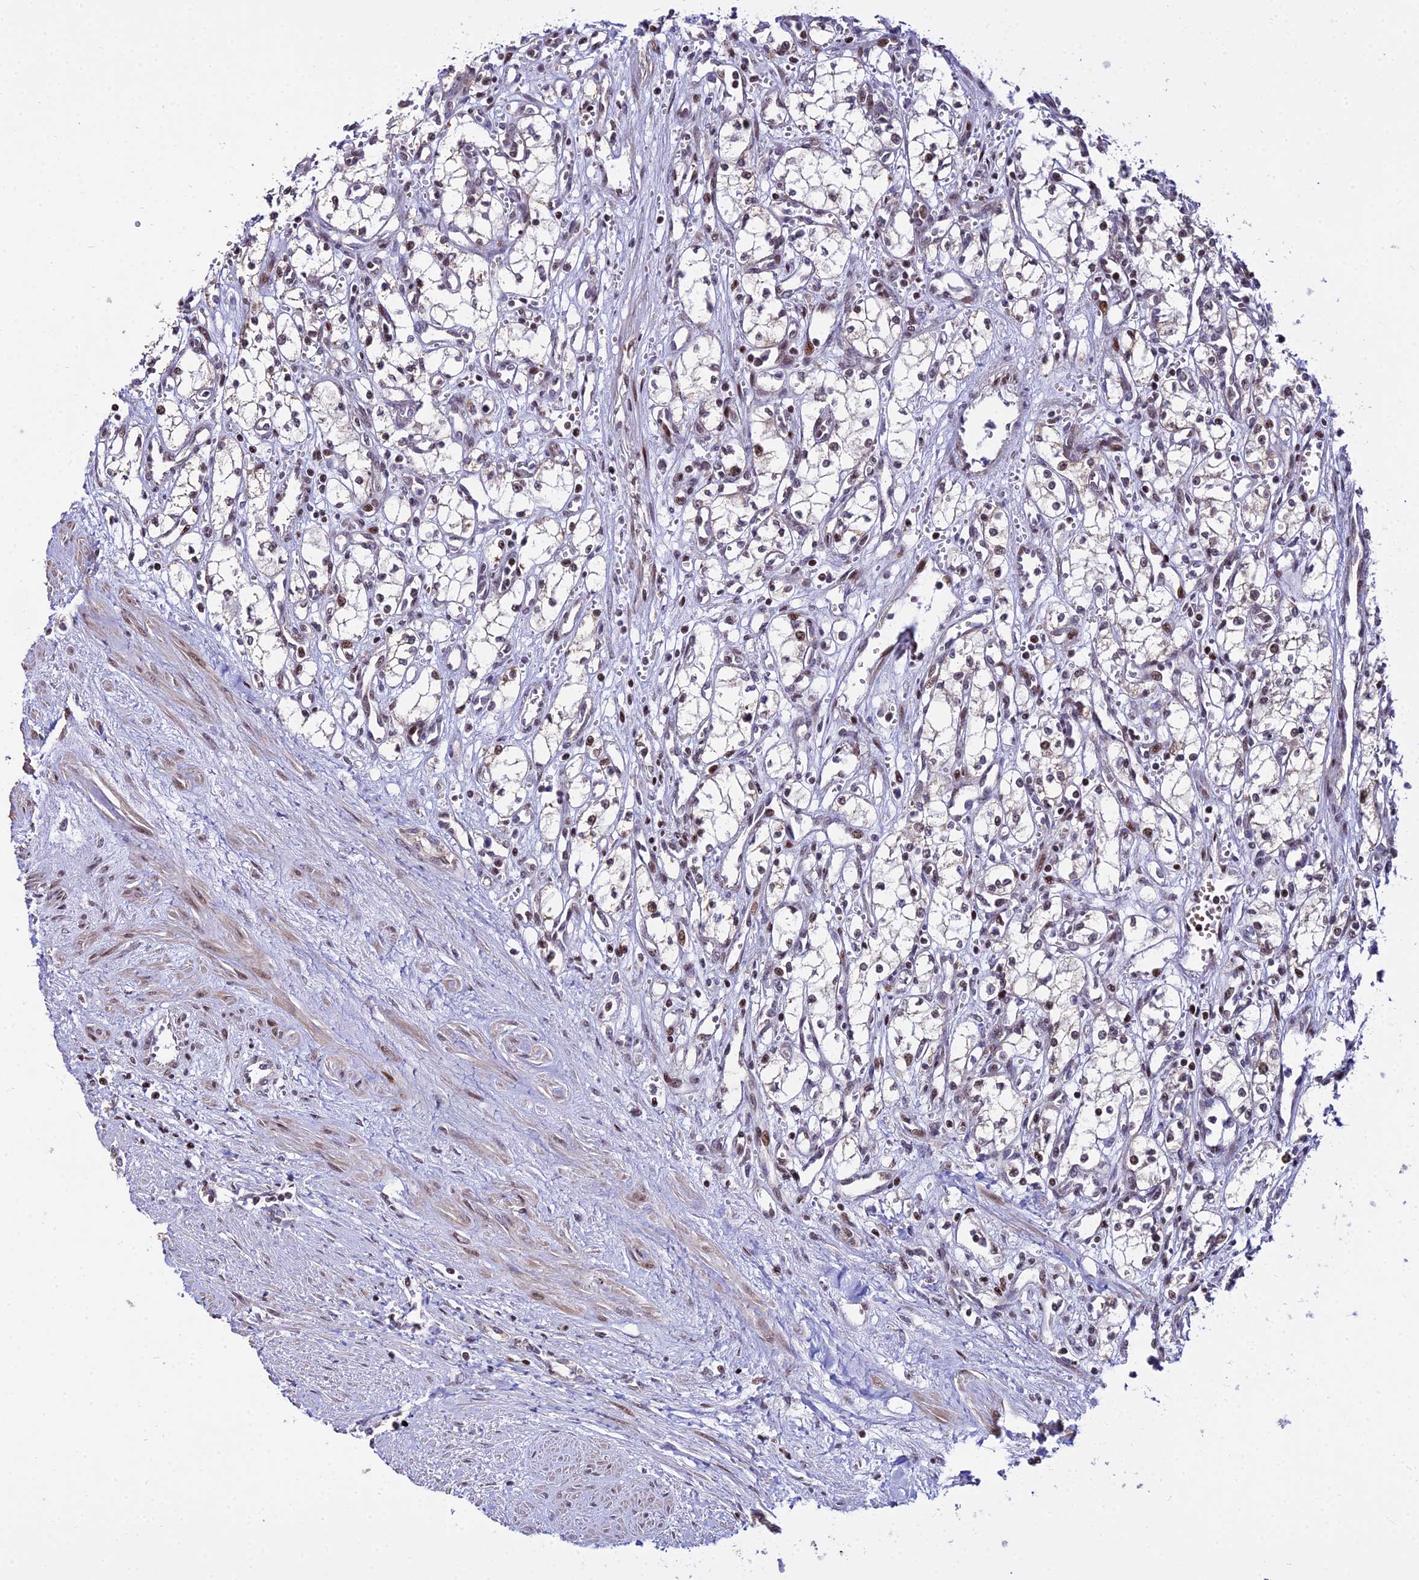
{"staining": {"intensity": "moderate", "quantity": "25%-75%", "location": "nuclear"}, "tissue": "renal cancer", "cell_type": "Tumor cells", "image_type": "cancer", "snomed": [{"axis": "morphology", "description": "Adenocarcinoma, NOS"}, {"axis": "topography", "description": "Kidney"}], "caption": "A brown stain highlights moderate nuclear expression of a protein in human renal adenocarcinoma tumor cells.", "gene": "CIB3", "patient": {"sex": "male", "age": 59}}